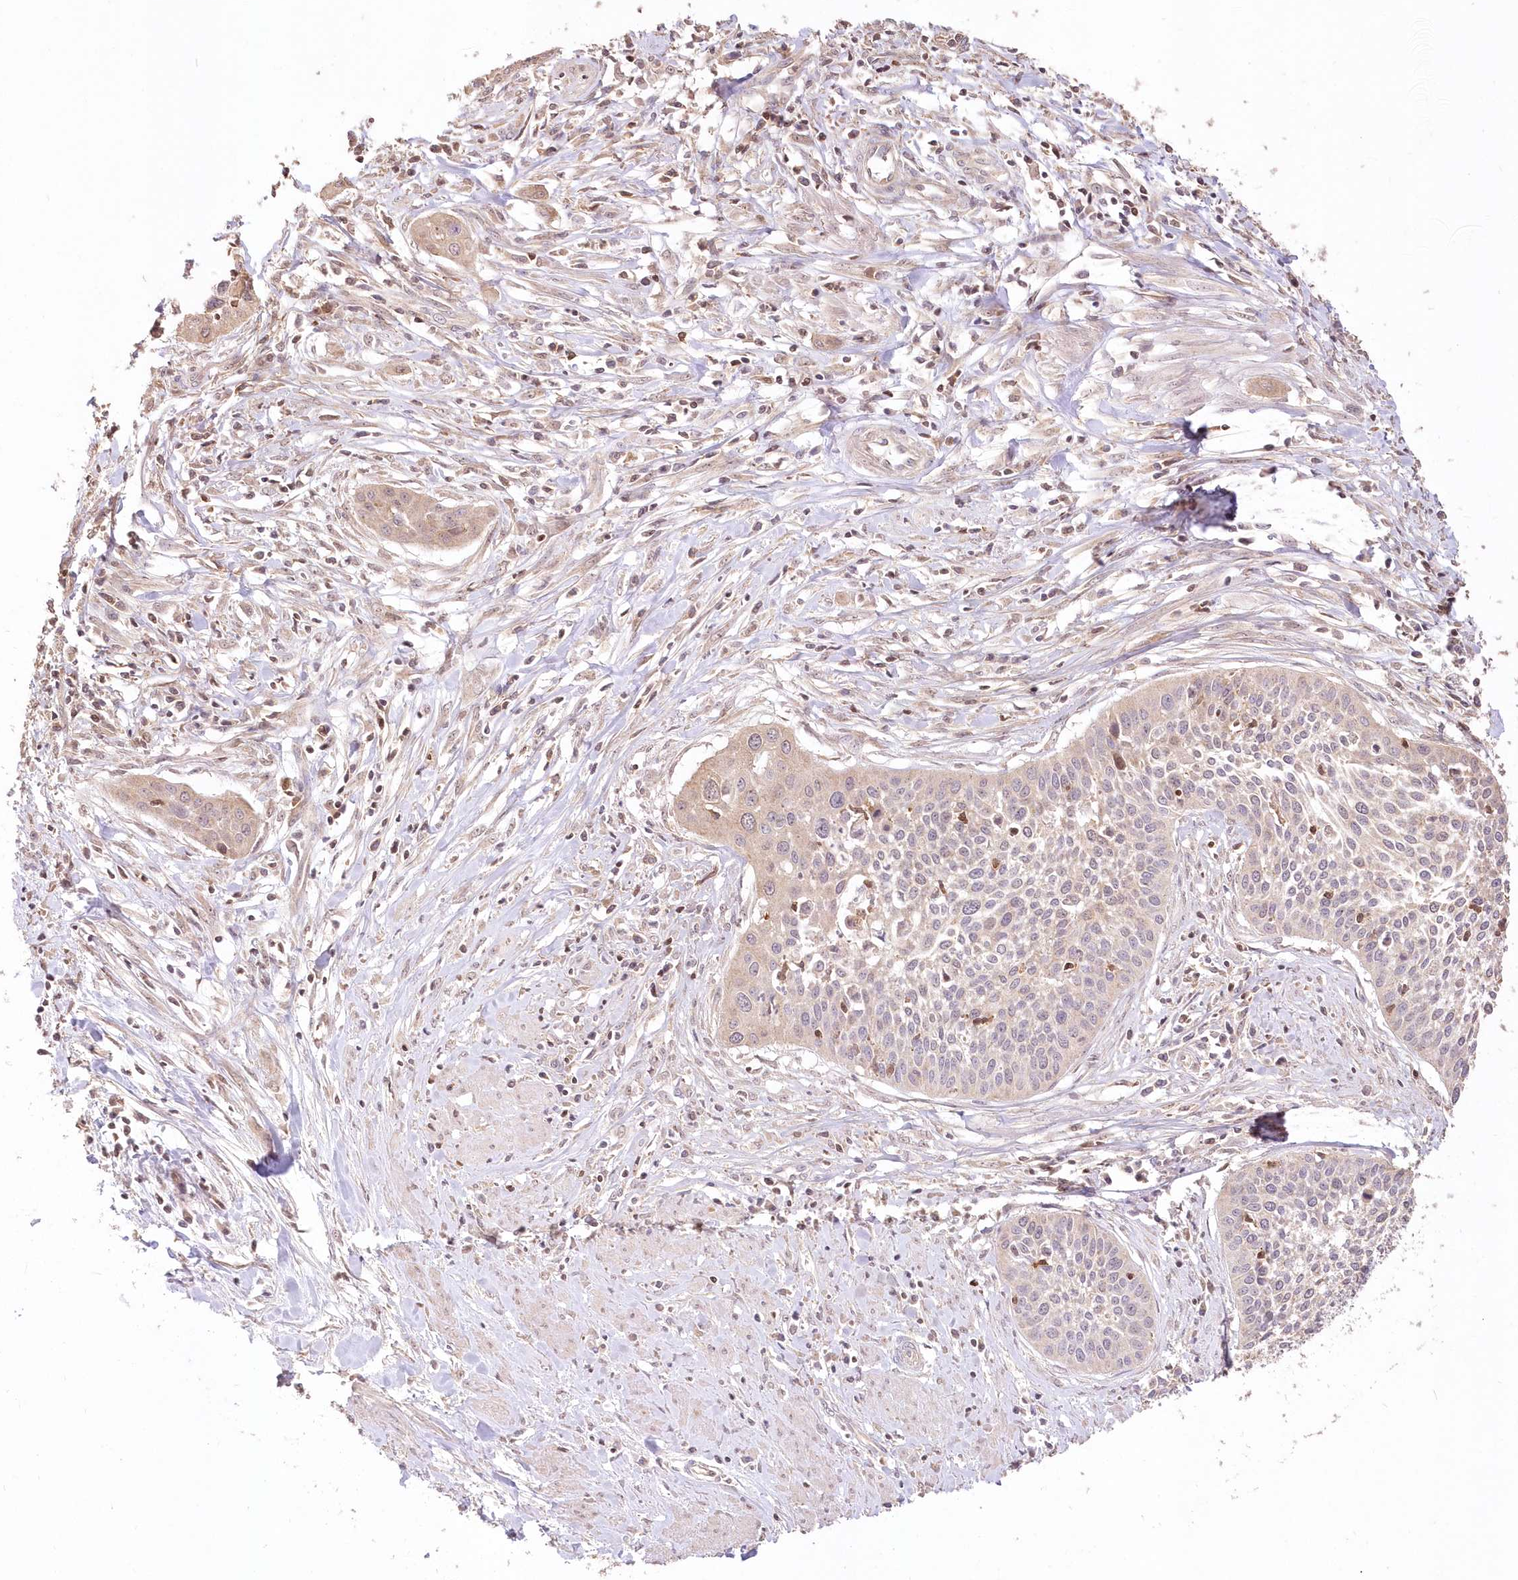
{"staining": {"intensity": "weak", "quantity": "<25%", "location": "cytoplasmic/membranous"}, "tissue": "cervical cancer", "cell_type": "Tumor cells", "image_type": "cancer", "snomed": [{"axis": "morphology", "description": "Squamous cell carcinoma, NOS"}, {"axis": "topography", "description": "Cervix"}], "caption": "A high-resolution micrograph shows IHC staining of cervical cancer (squamous cell carcinoma), which exhibits no significant staining in tumor cells.", "gene": "STK17B", "patient": {"sex": "female", "age": 34}}